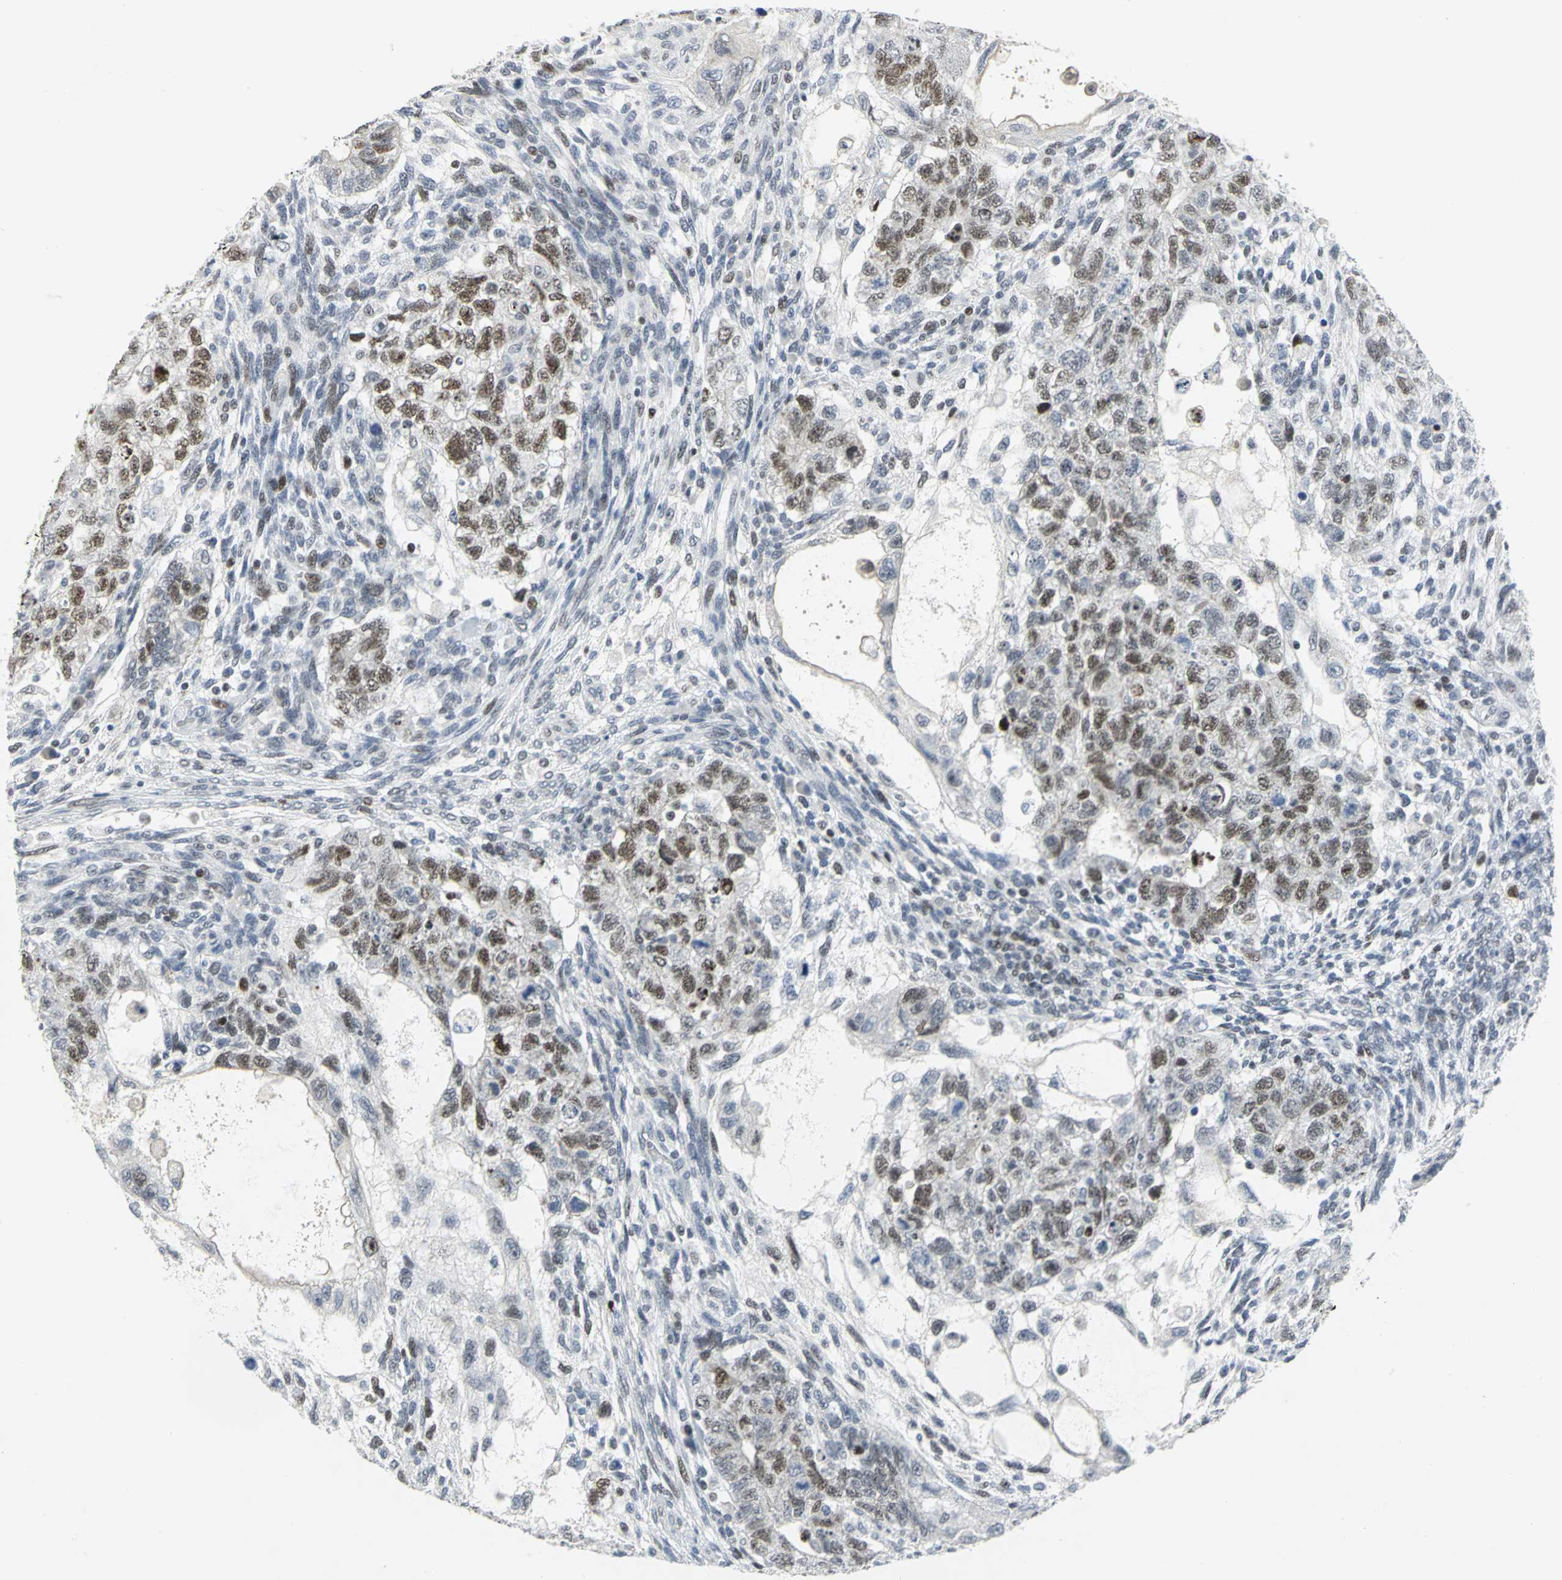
{"staining": {"intensity": "moderate", "quantity": "25%-75%", "location": "nuclear"}, "tissue": "testis cancer", "cell_type": "Tumor cells", "image_type": "cancer", "snomed": [{"axis": "morphology", "description": "Normal tissue, NOS"}, {"axis": "morphology", "description": "Carcinoma, Embryonal, NOS"}, {"axis": "topography", "description": "Testis"}], "caption": "Testis cancer (embryonal carcinoma) tissue demonstrates moderate nuclear expression in approximately 25%-75% of tumor cells, visualized by immunohistochemistry.", "gene": "RPA1", "patient": {"sex": "male", "age": 36}}